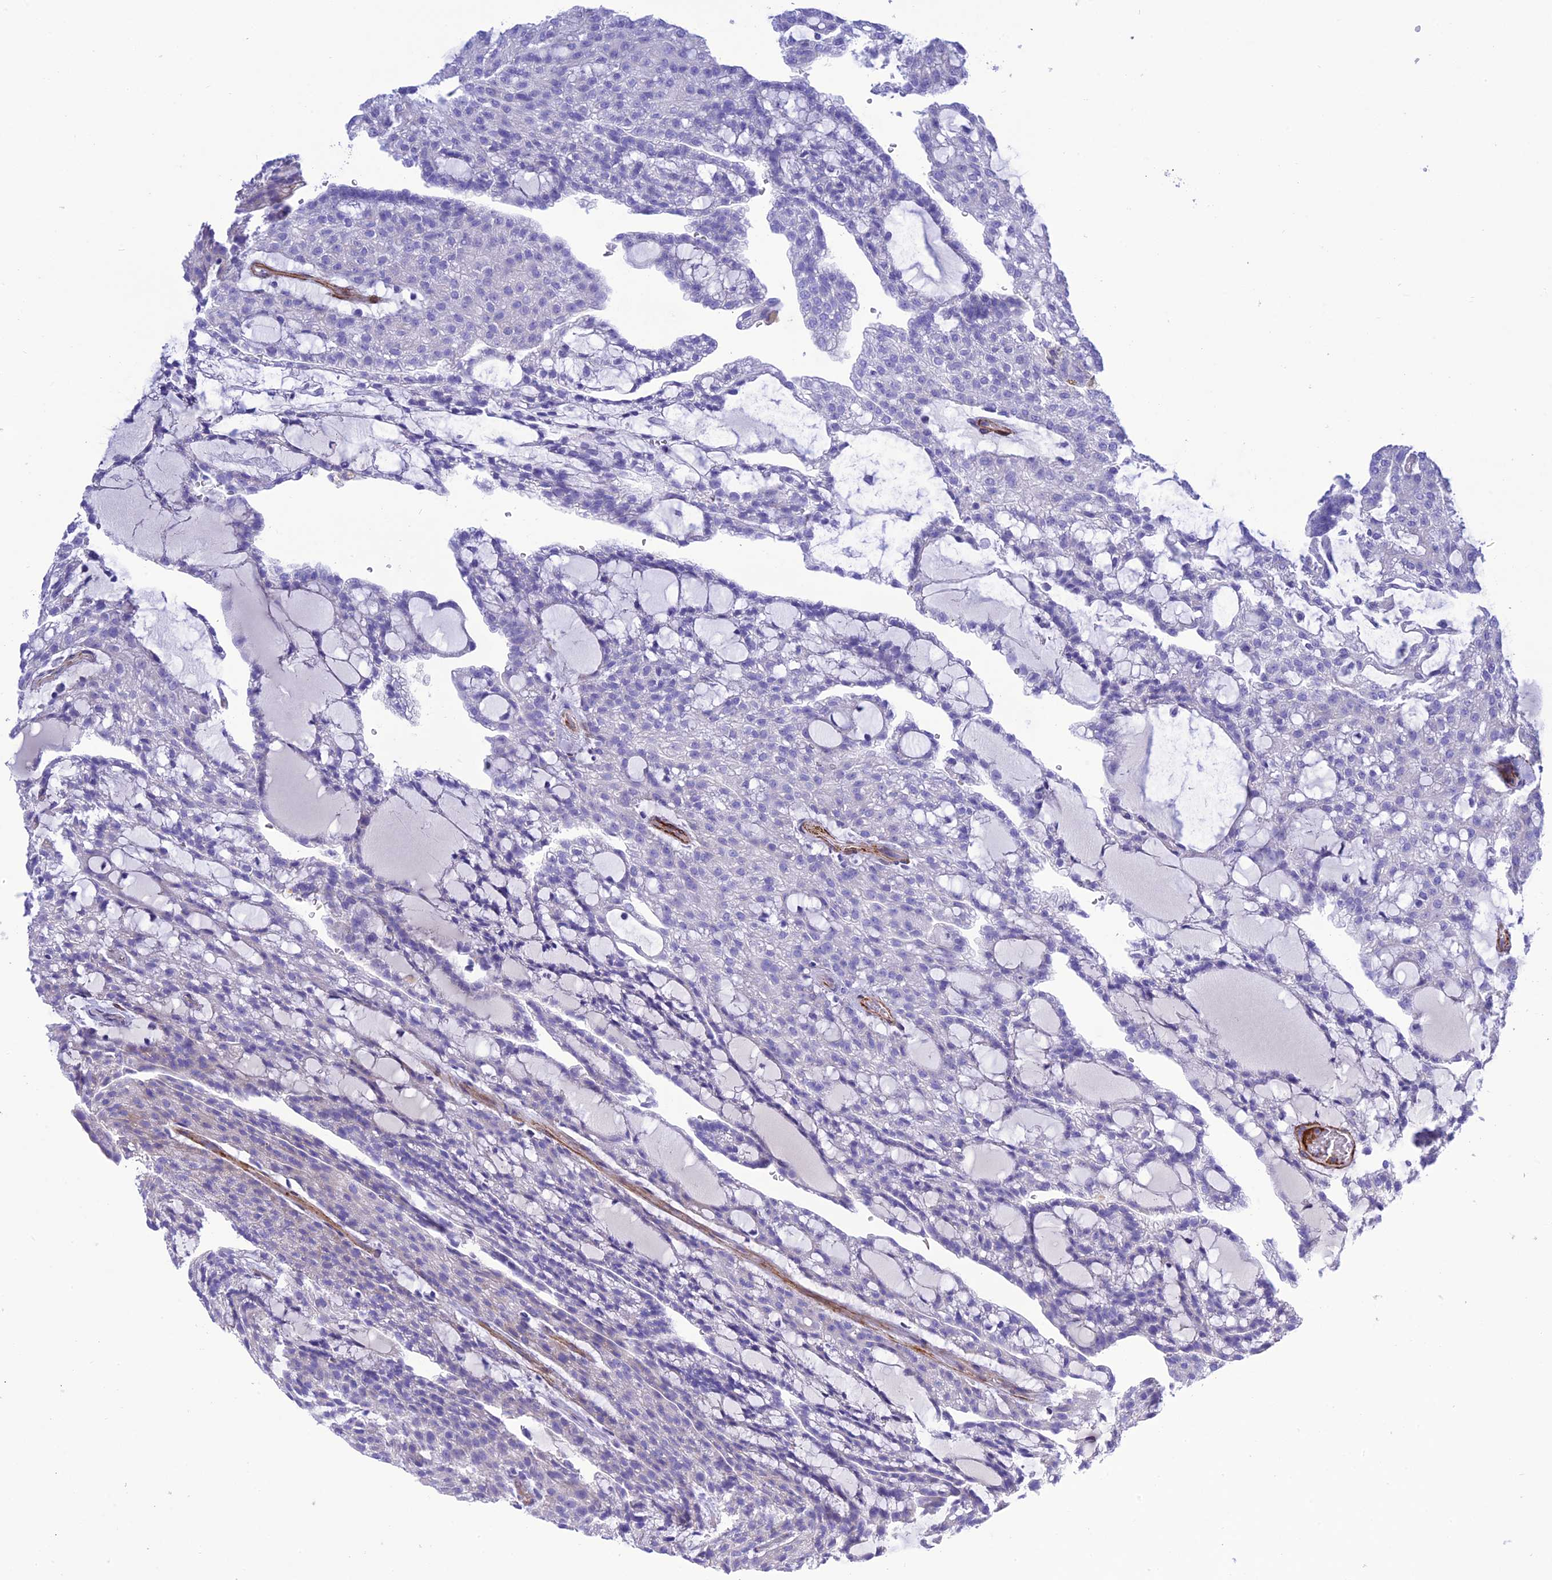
{"staining": {"intensity": "negative", "quantity": "none", "location": "none"}, "tissue": "renal cancer", "cell_type": "Tumor cells", "image_type": "cancer", "snomed": [{"axis": "morphology", "description": "Adenocarcinoma, NOS"}, {"axis": "topography", "description": "Kidney"}], "caption": "Tumor cells show no significant protein positivity in renal adenocarcinoma.", "gene": "FRA10AC1", "patient": {"sex": "male", "age": 63}}